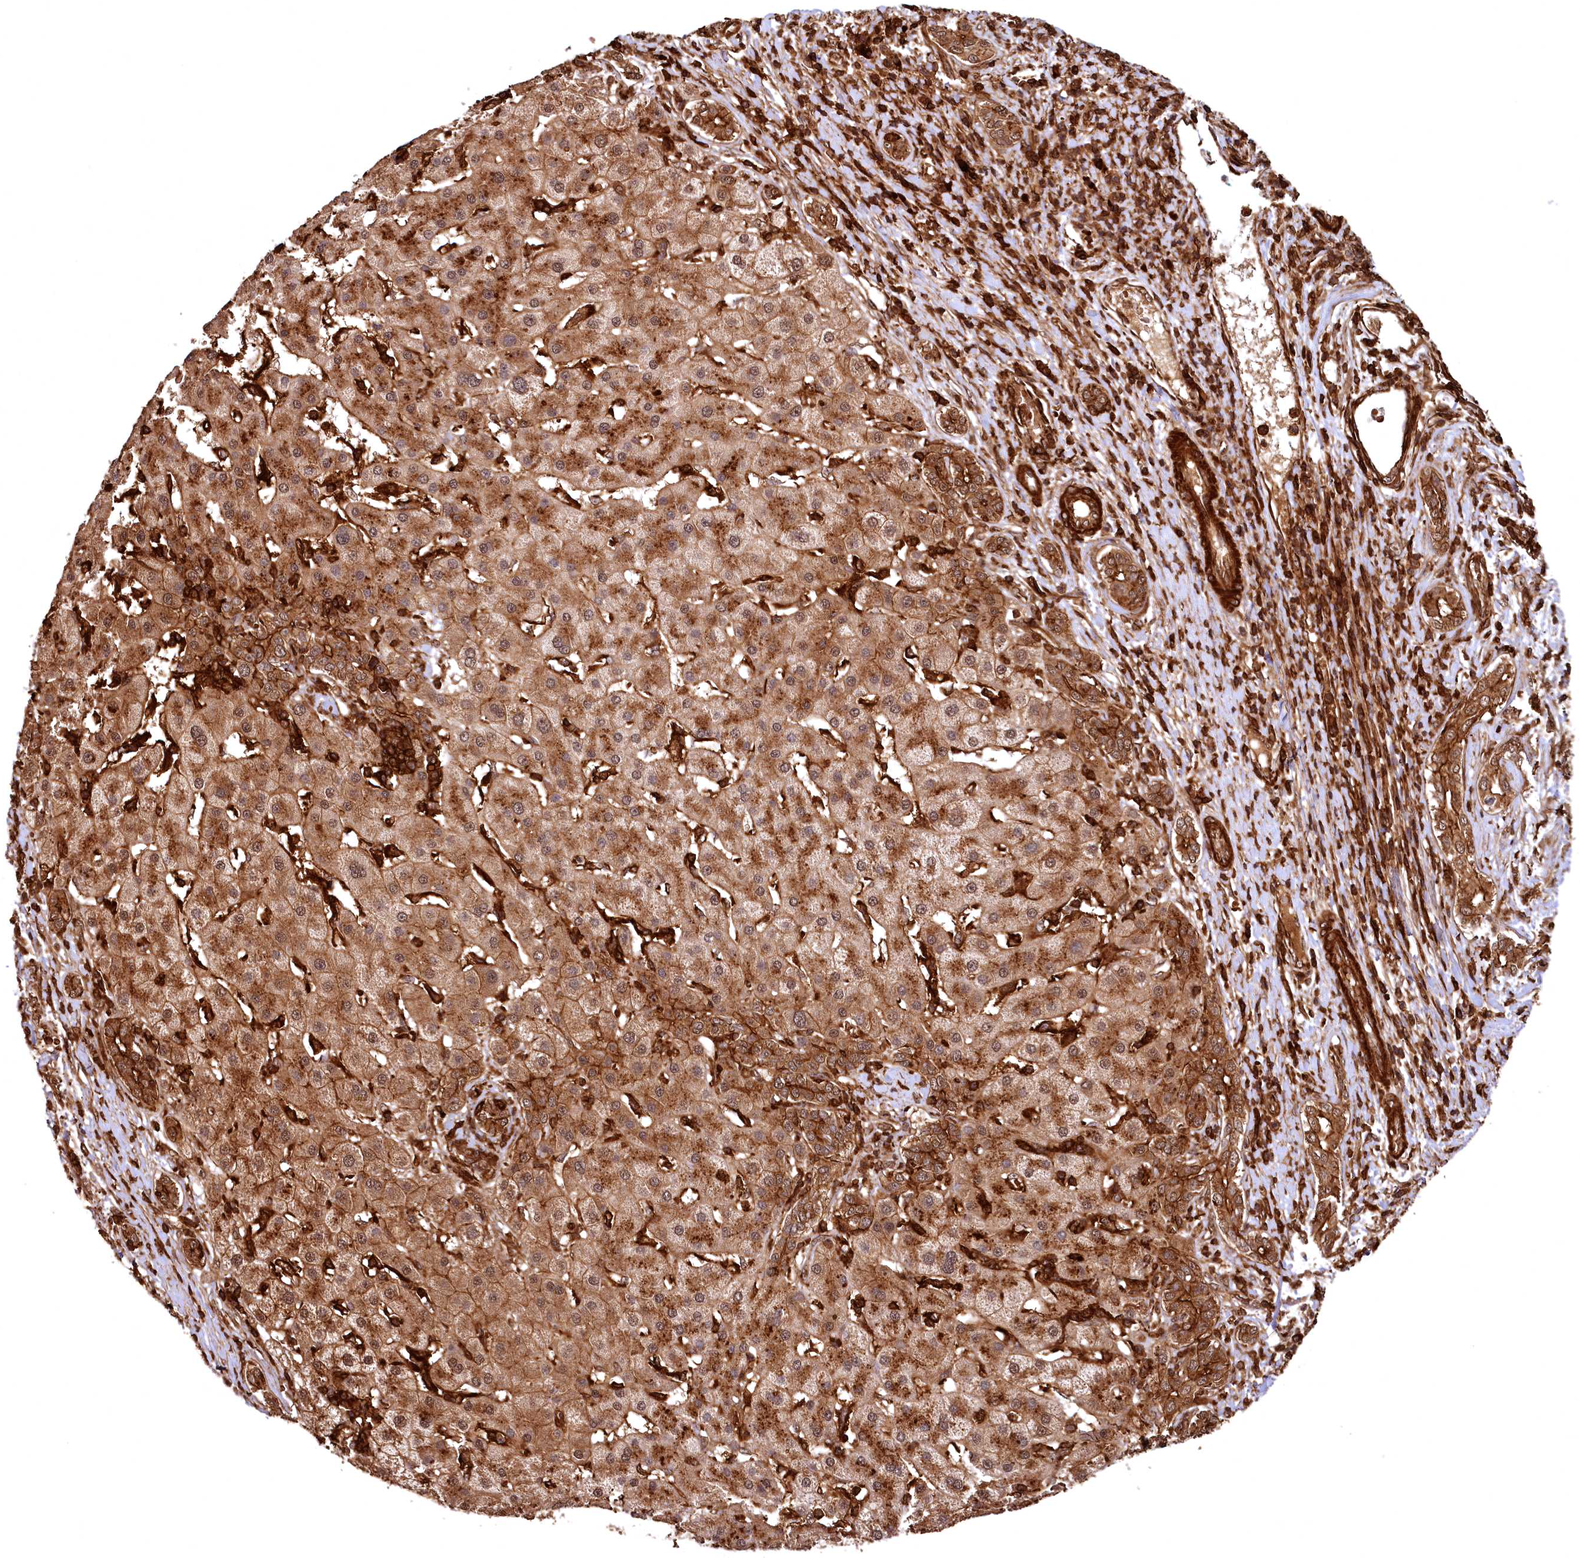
{"staining": {"intensity": "strong", "quantity": "25%-75%", "location": "cytoplasmic/membranous"}, "tissue": "liver cancer", "cell_type": "Tumor cells", "image_type": "cancer", "snomed": [{"axis": "morphology", "description": "Carcinoma, Hepatocellular, NOS"}, {"axis": "topography", "description": "Liver"}], "caption": "A high-resolution micrograph shows IHC staining of hepatocellular carcinoma (liver), which shows strong cytoplasmic/membranous staining in about 25%-75% of tumor cells.", "gene": "STUB1", "patient": {"sex": "male", "age": 65}}